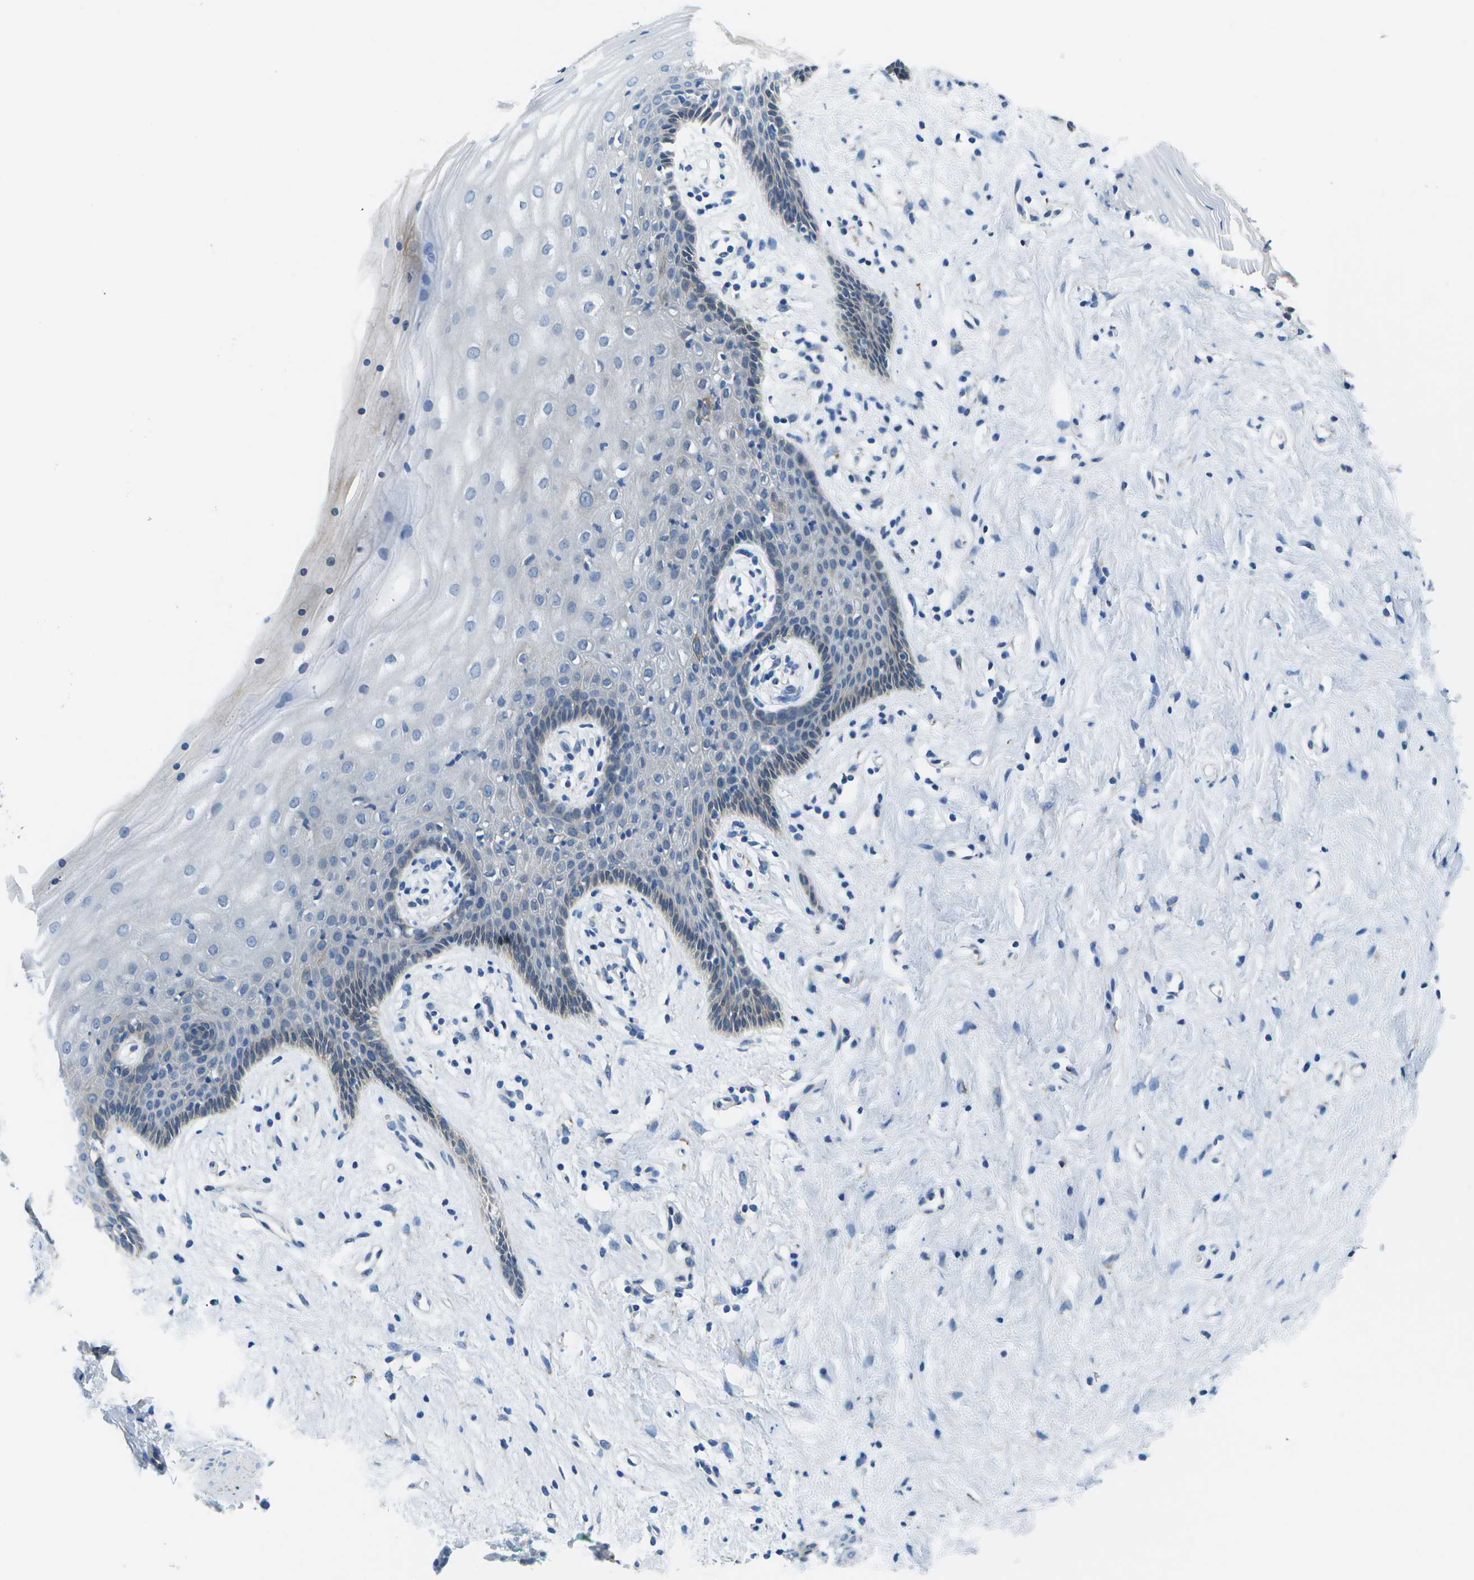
{"staining": {"intensity": "negative", "quantity": "none", "location": "none"}, "tissue": "vagina", "cell_type": "Squamous epithelial cells", "image_type": "normal", "snomed": [{"axis": "morphology", "description": "Normal tissue, NOS"}, {"axis": "topography", "description": "Vagina"}], "caption": "This is a micrograph of immunohistochemistry staining of normal vagina, which shows no expression in squamous epithelial cells.", "gene": "P3H1", "patient": {"sex": "female", "age": 44}}